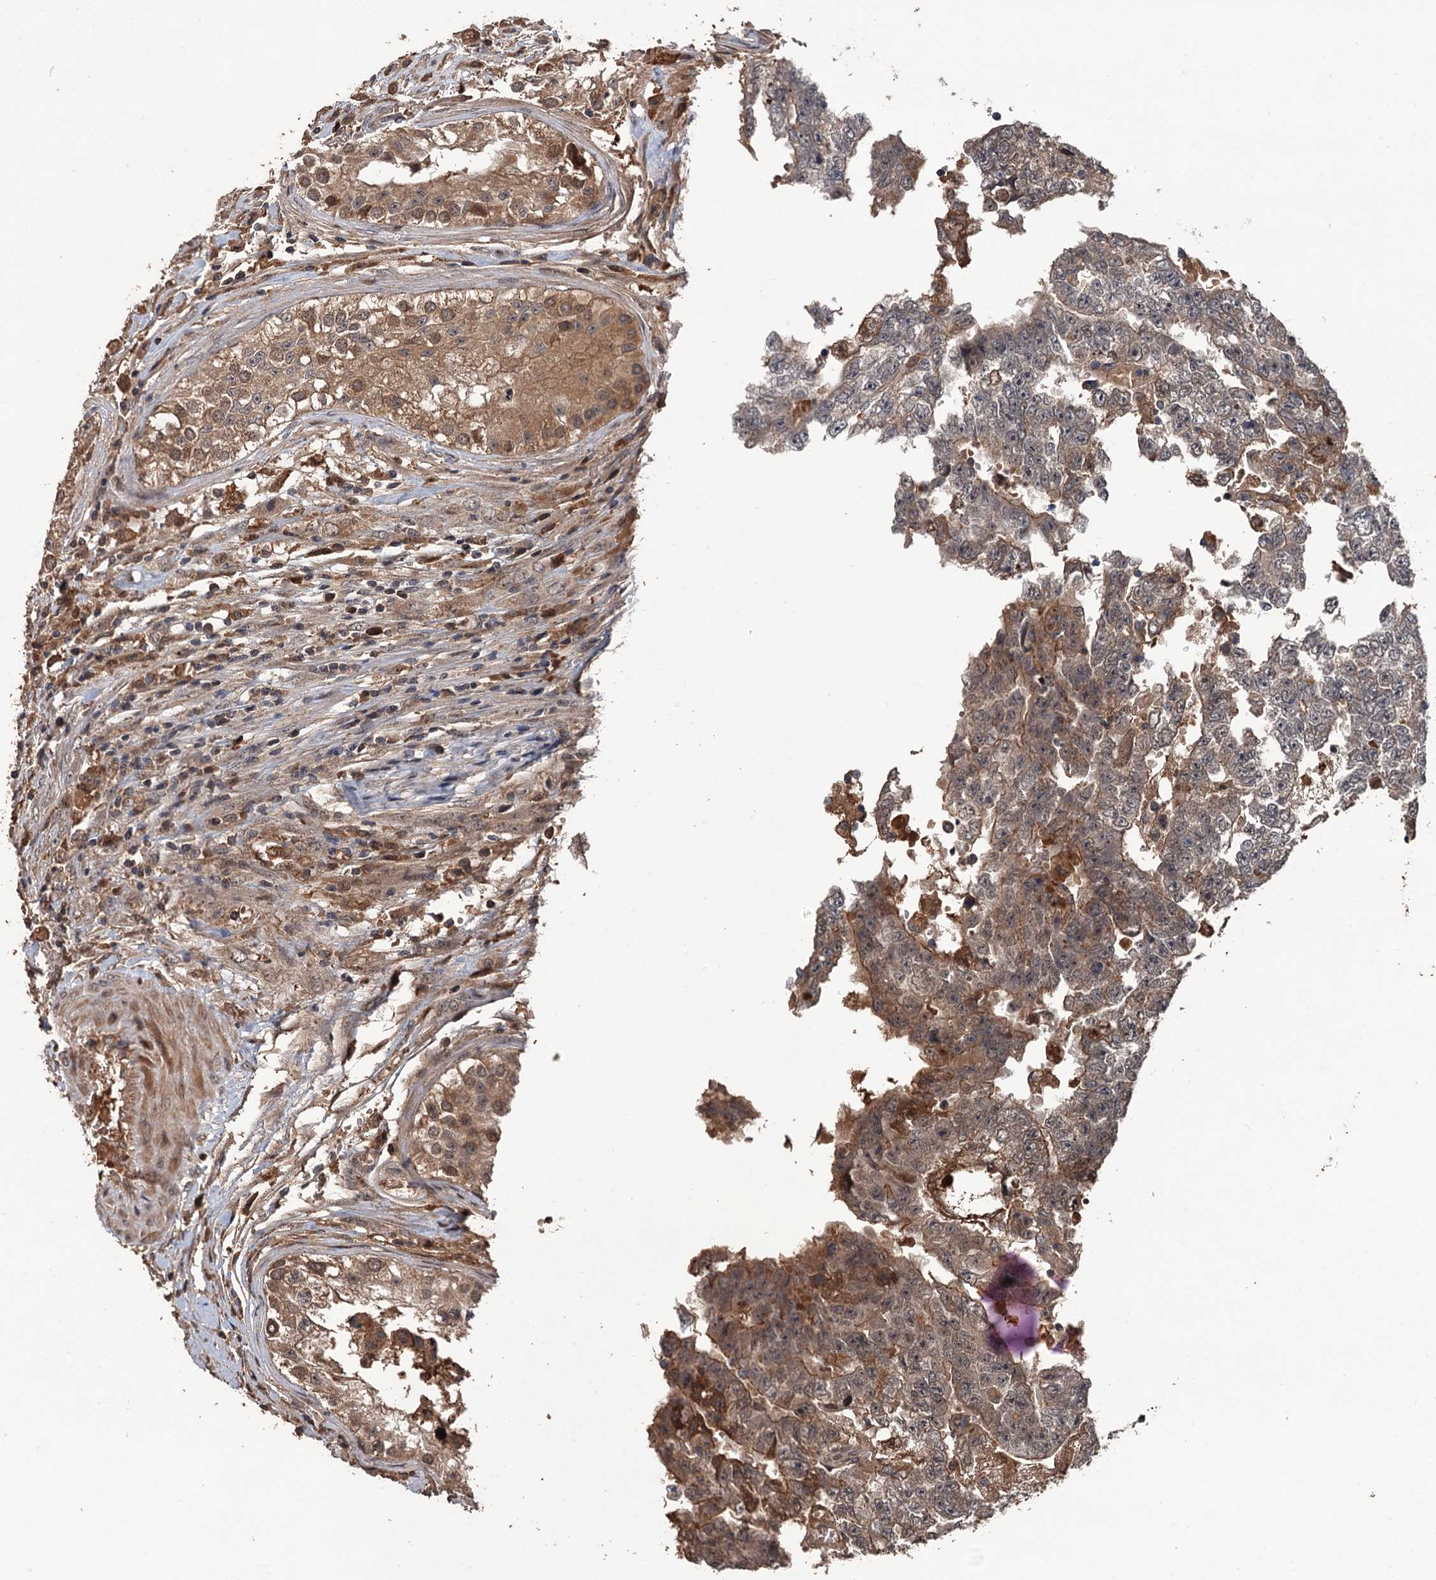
{"staining": {"intensity": "moderate", "quantity": ">75%", "location": "cytoplasmic/membranous"}, "tissue": "testis cancer", "cell_type": "Tumor cells", "image_type": "cancer", "snomed": [{"axis": "morphology", "description": "Carcinoma, Embryonal, NOS"}, {"axis": "topography", "description": "Testis"}], "caption": "Immunohistochemical staining of embryonal carcinoma (testis) exhibits medium levels of moderate cytoplasmic/membranous protein staining in about >75% of tumor cells.", "gene": "ZNF438", "patient": {"sex": "male", "age": 25}}